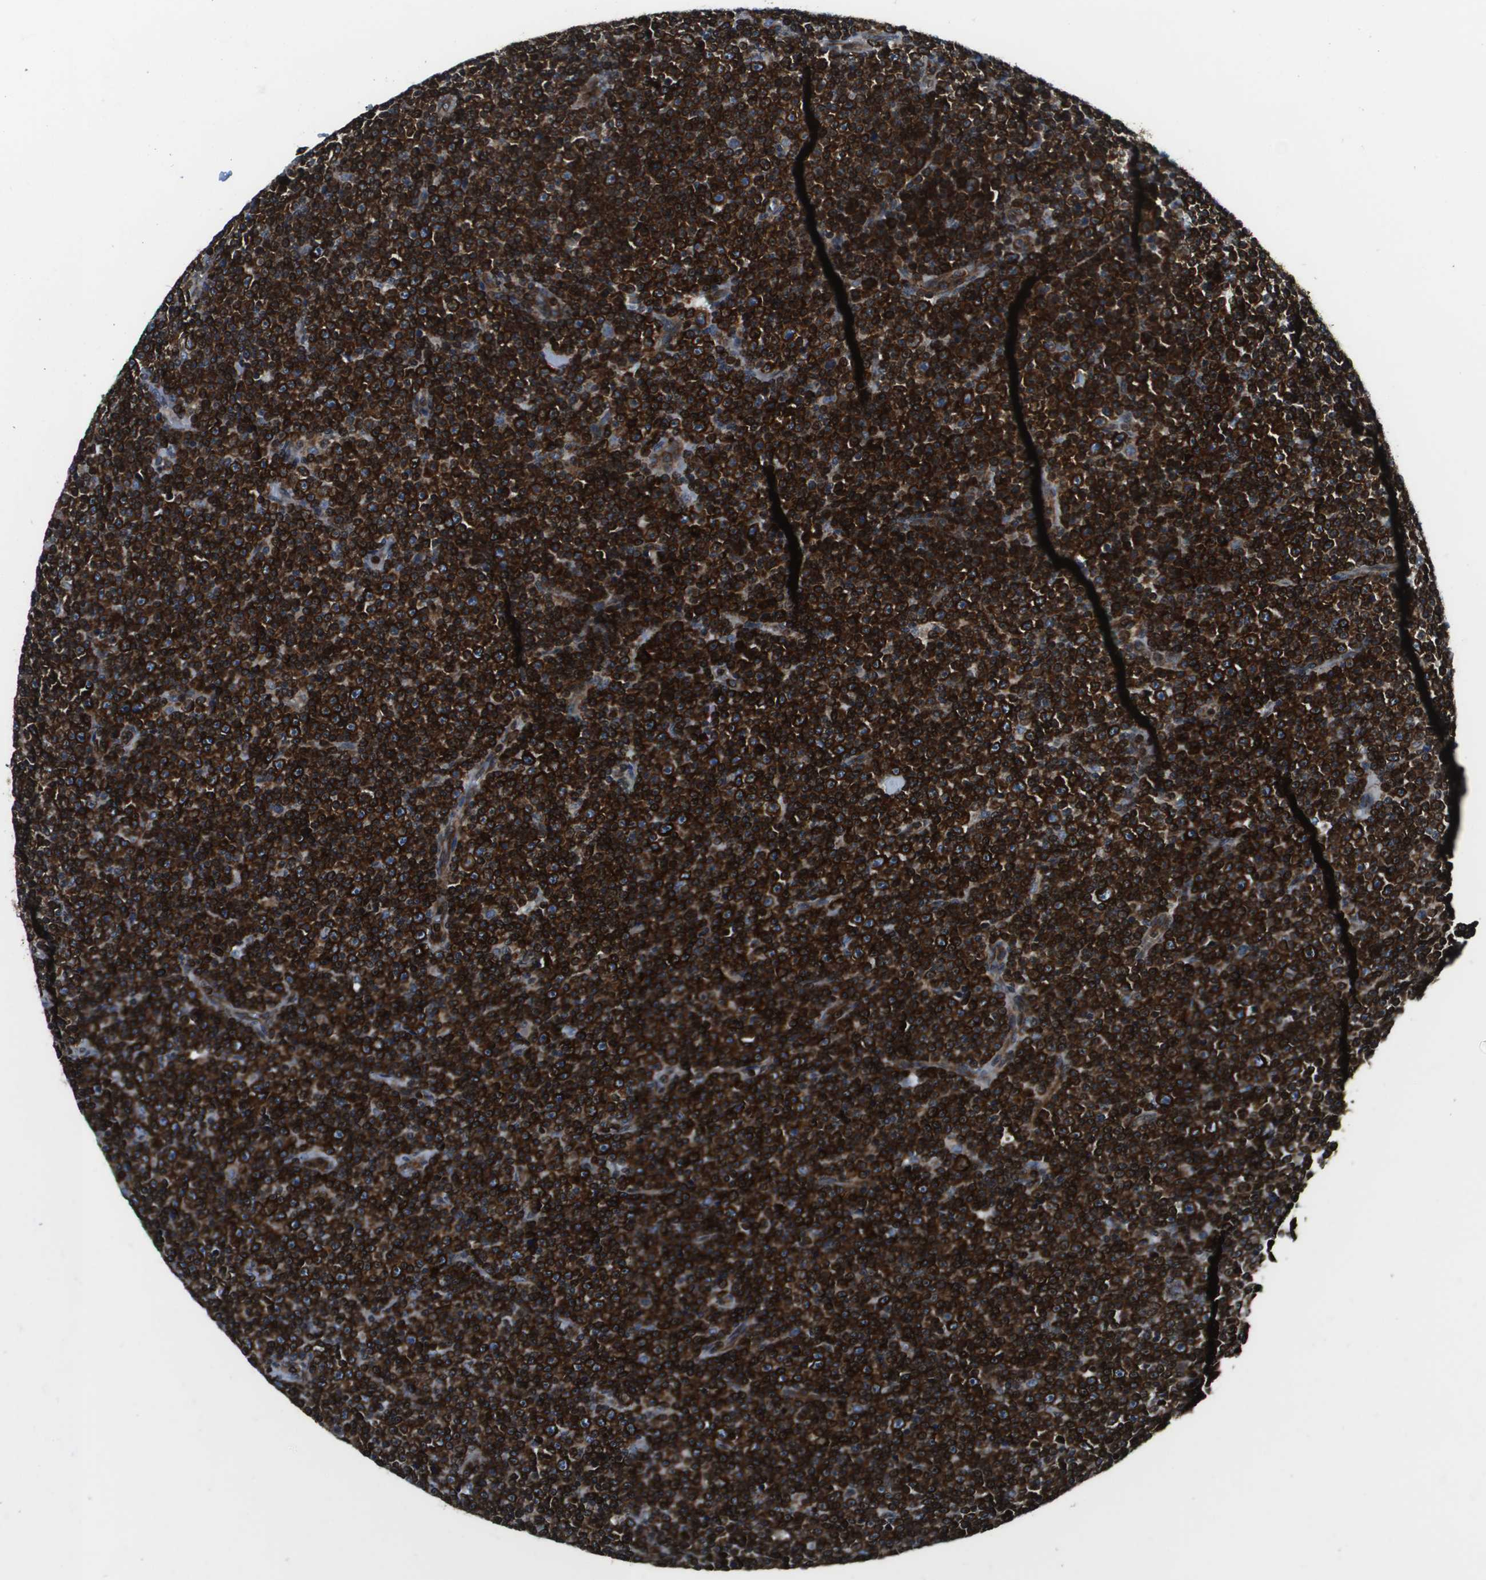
{"staining": {"intensity": "strong", "quantity": ">75%", "location": "cytoplasmic/membranous,nuclear"}, "tissue": "lymphoma", "cell_type": "Tumor cells", "image_type": "cancer", "snomed": [{"axis": "morphology", "description": "Malignant lymphoma, non-Hodgkin's type, Low grade"}, {"axis": "topography", "description": "Lymph node"}], "caption": "An IHC image of neoplastic tissue is shown. Protein staining in brown shows strong cytoplasmic/membranous and nuclear positivity in low-grade malignant lymphoma, non-Hodgkin's type within tumor cells.", "gene": "ESYT1", "patient": {"sex": "female", "age": 67}}